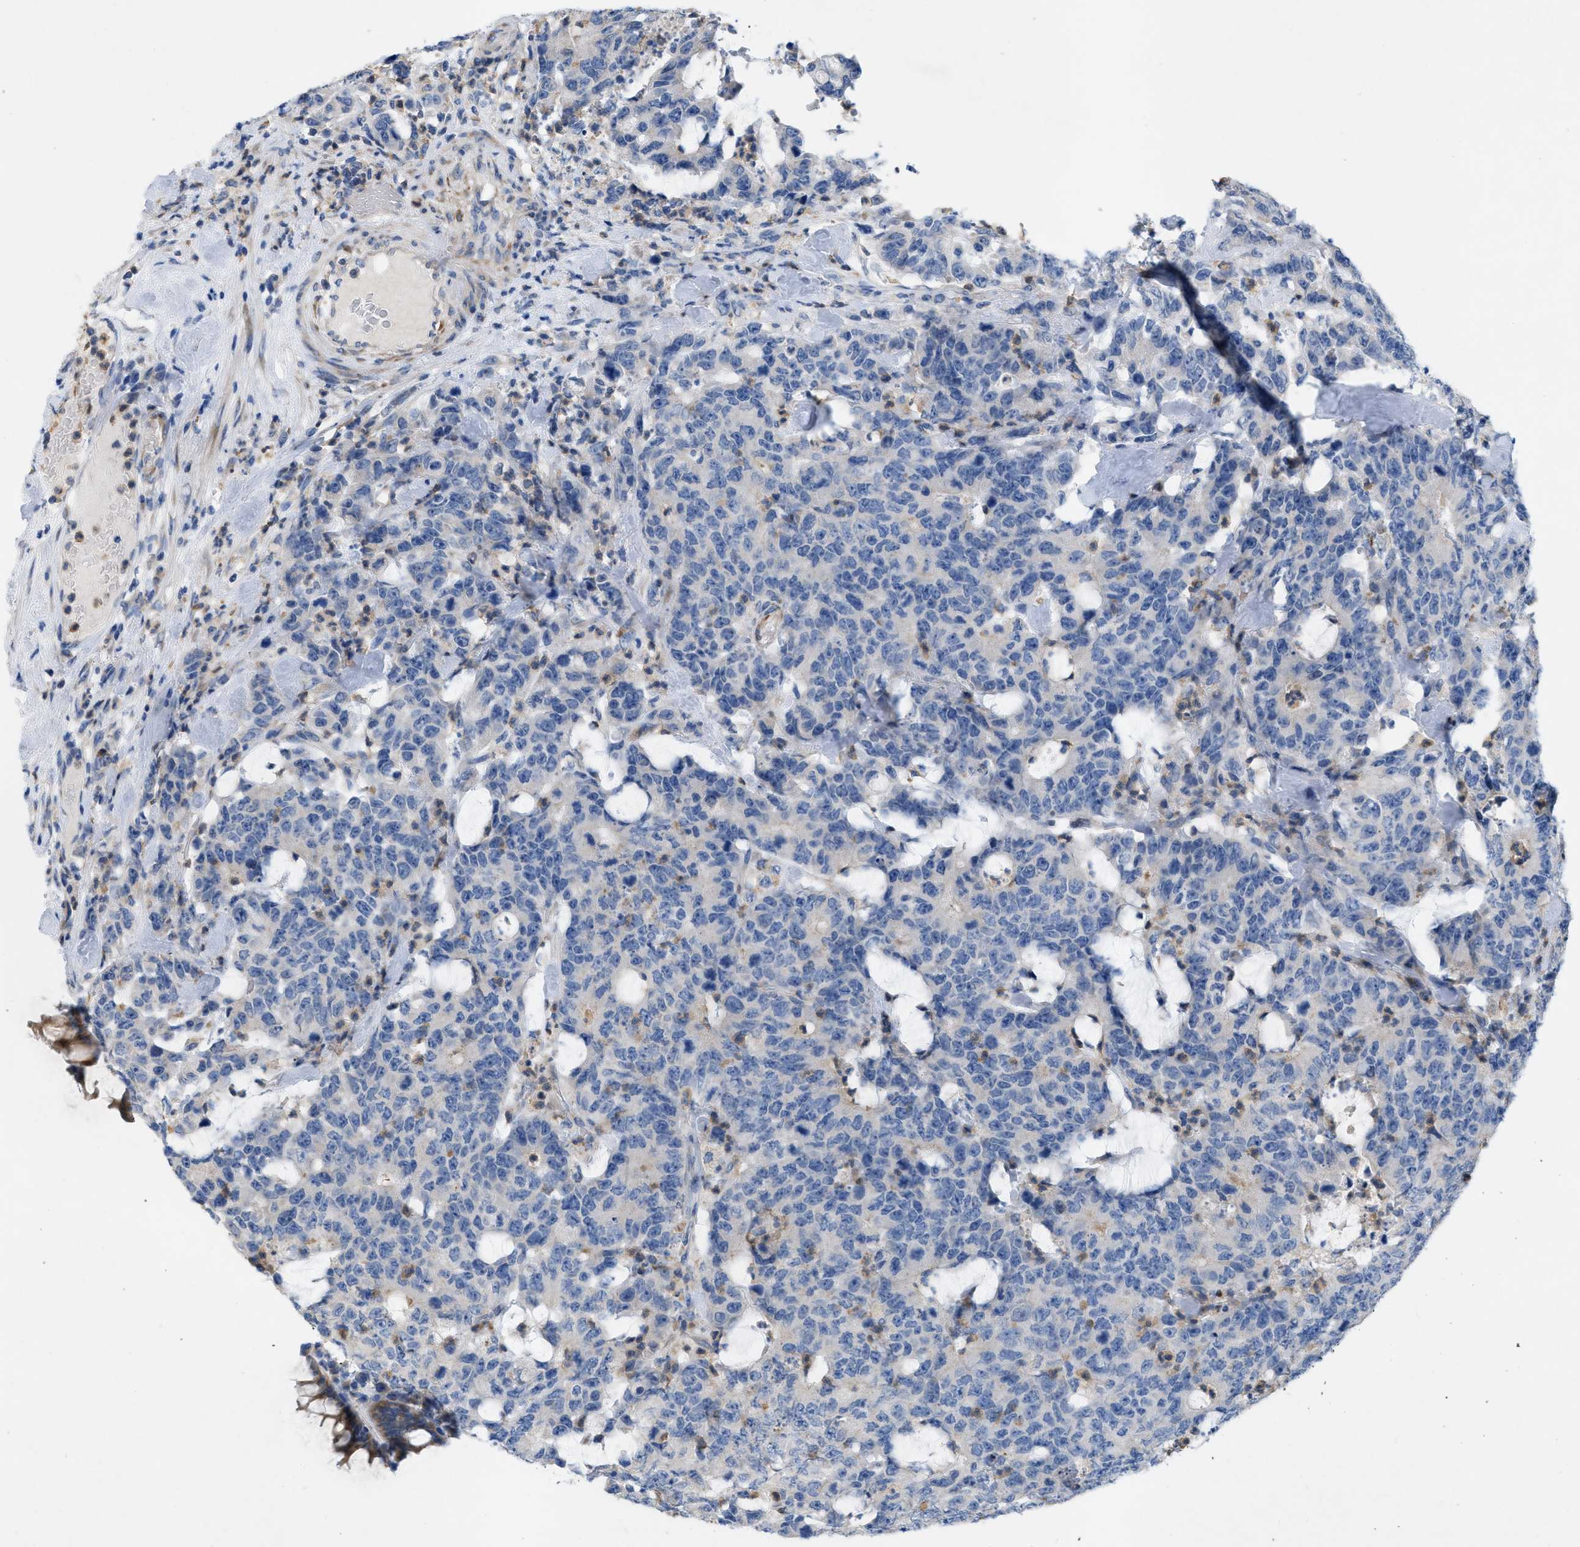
{"staining": {"intensity": "negative", "quantity": "none", "location": "none"}, "tissue": "colorectal cancer", "cell_type": "Tumor cells", "image_type": "cancer", "snomed": [{"axis": "morphology", "description": "Adenocarcinoma, NOS"}, {"axis": "topography", "description": "Colon"}], "caption": "A histopathology image of adenocarcinoma (colorectal) stained for a protein displays no brown staining in tumor cells.", "gene": "PLPPR5", "patient": {"sex": "female", "age": 86}}